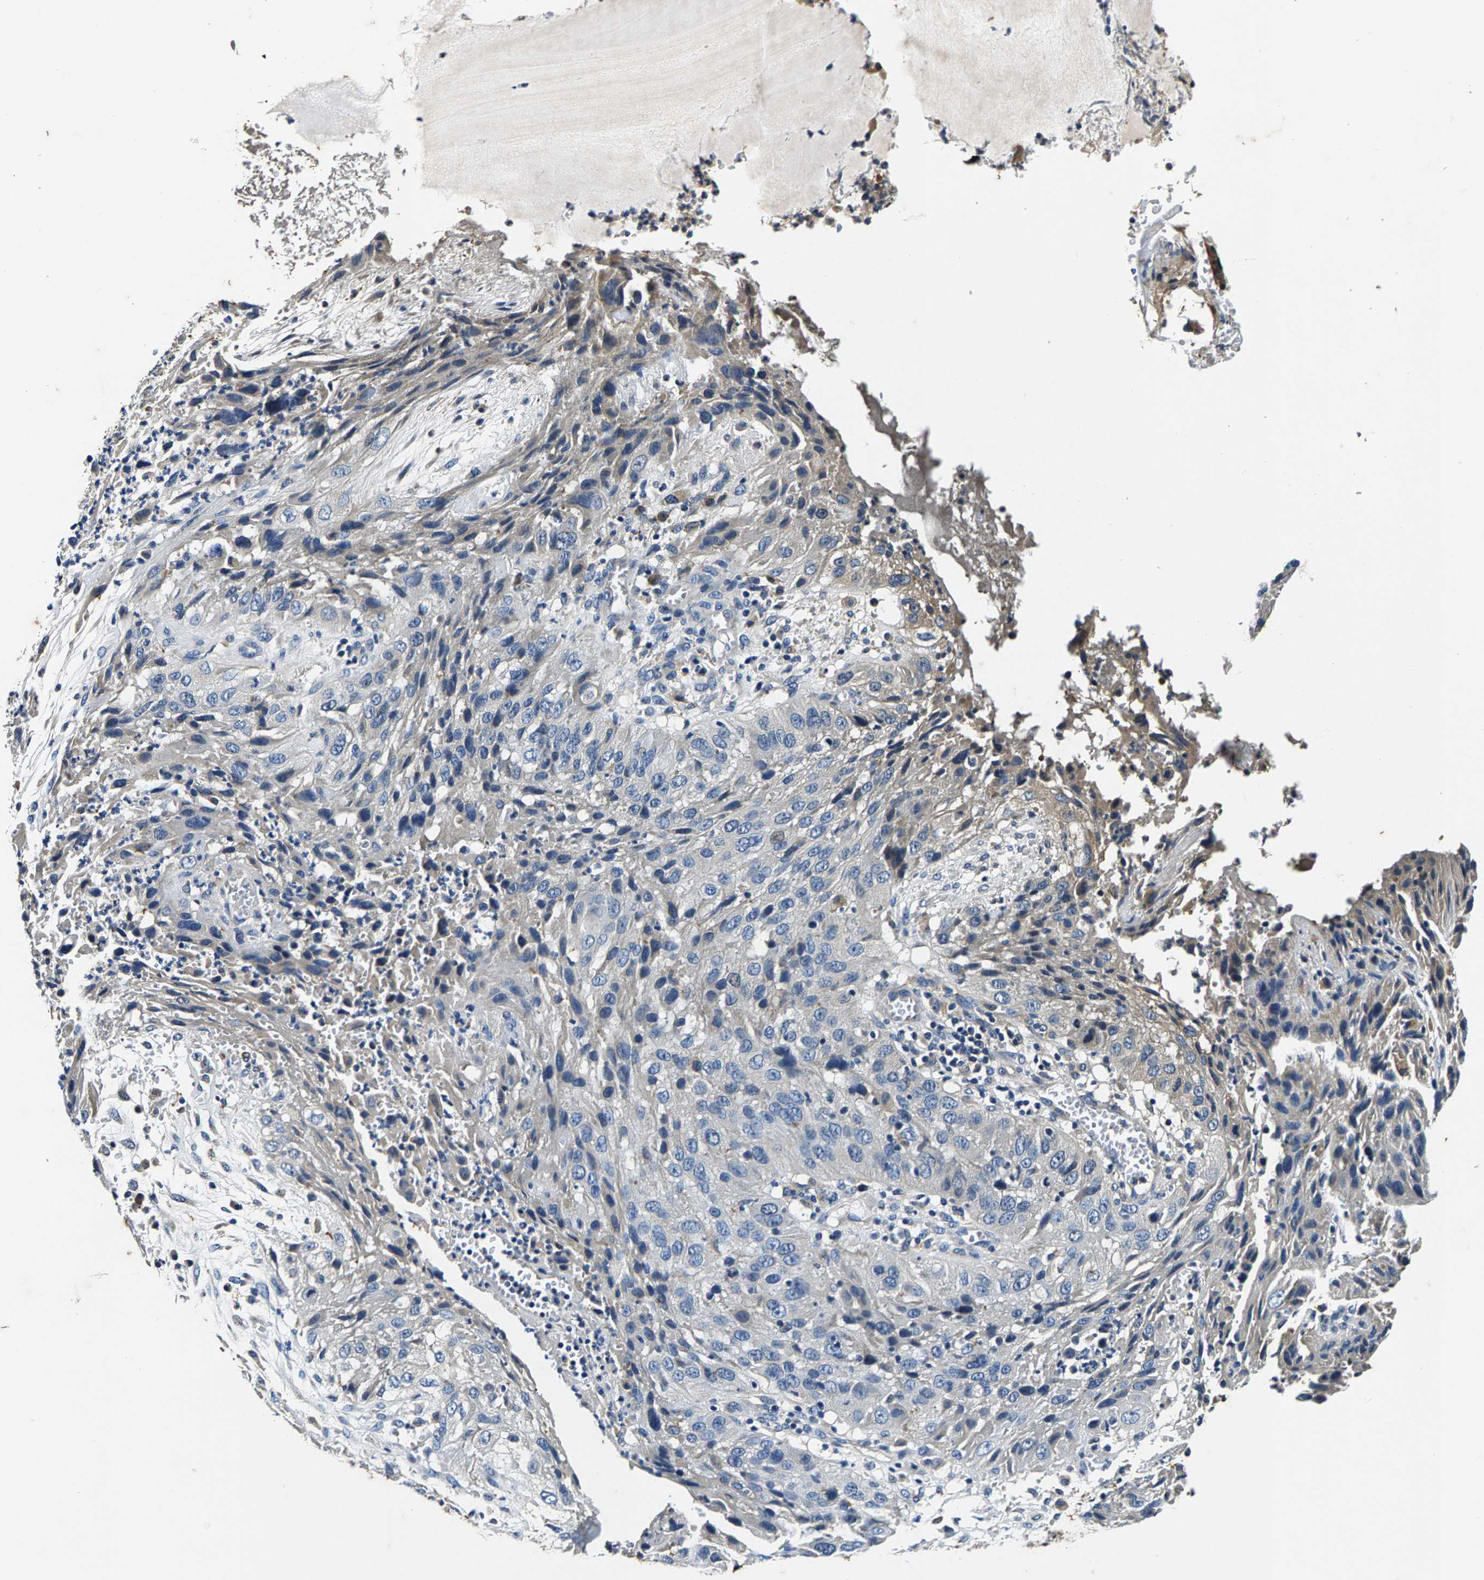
{"staining": {"intensity": "negative", "quantity": "none", "location": "none"}, "tissue": "cervical cancer", "cell_type": "Tumor cells", "image_type": "cancer", "snomed": [{"axis": "morphology", "description": "Squamous cell carcinoma, NOS"}, {"axis": "topography", "description": "Cervix"}], "caption": "This image is of cervical cancer stained with IHC to label a protein in brown with the nuclei are counter-stained blue. There is no positivity in tumor cells.", "gene": "PI4KB", "patient": {"sex": "female", "age": 32}}